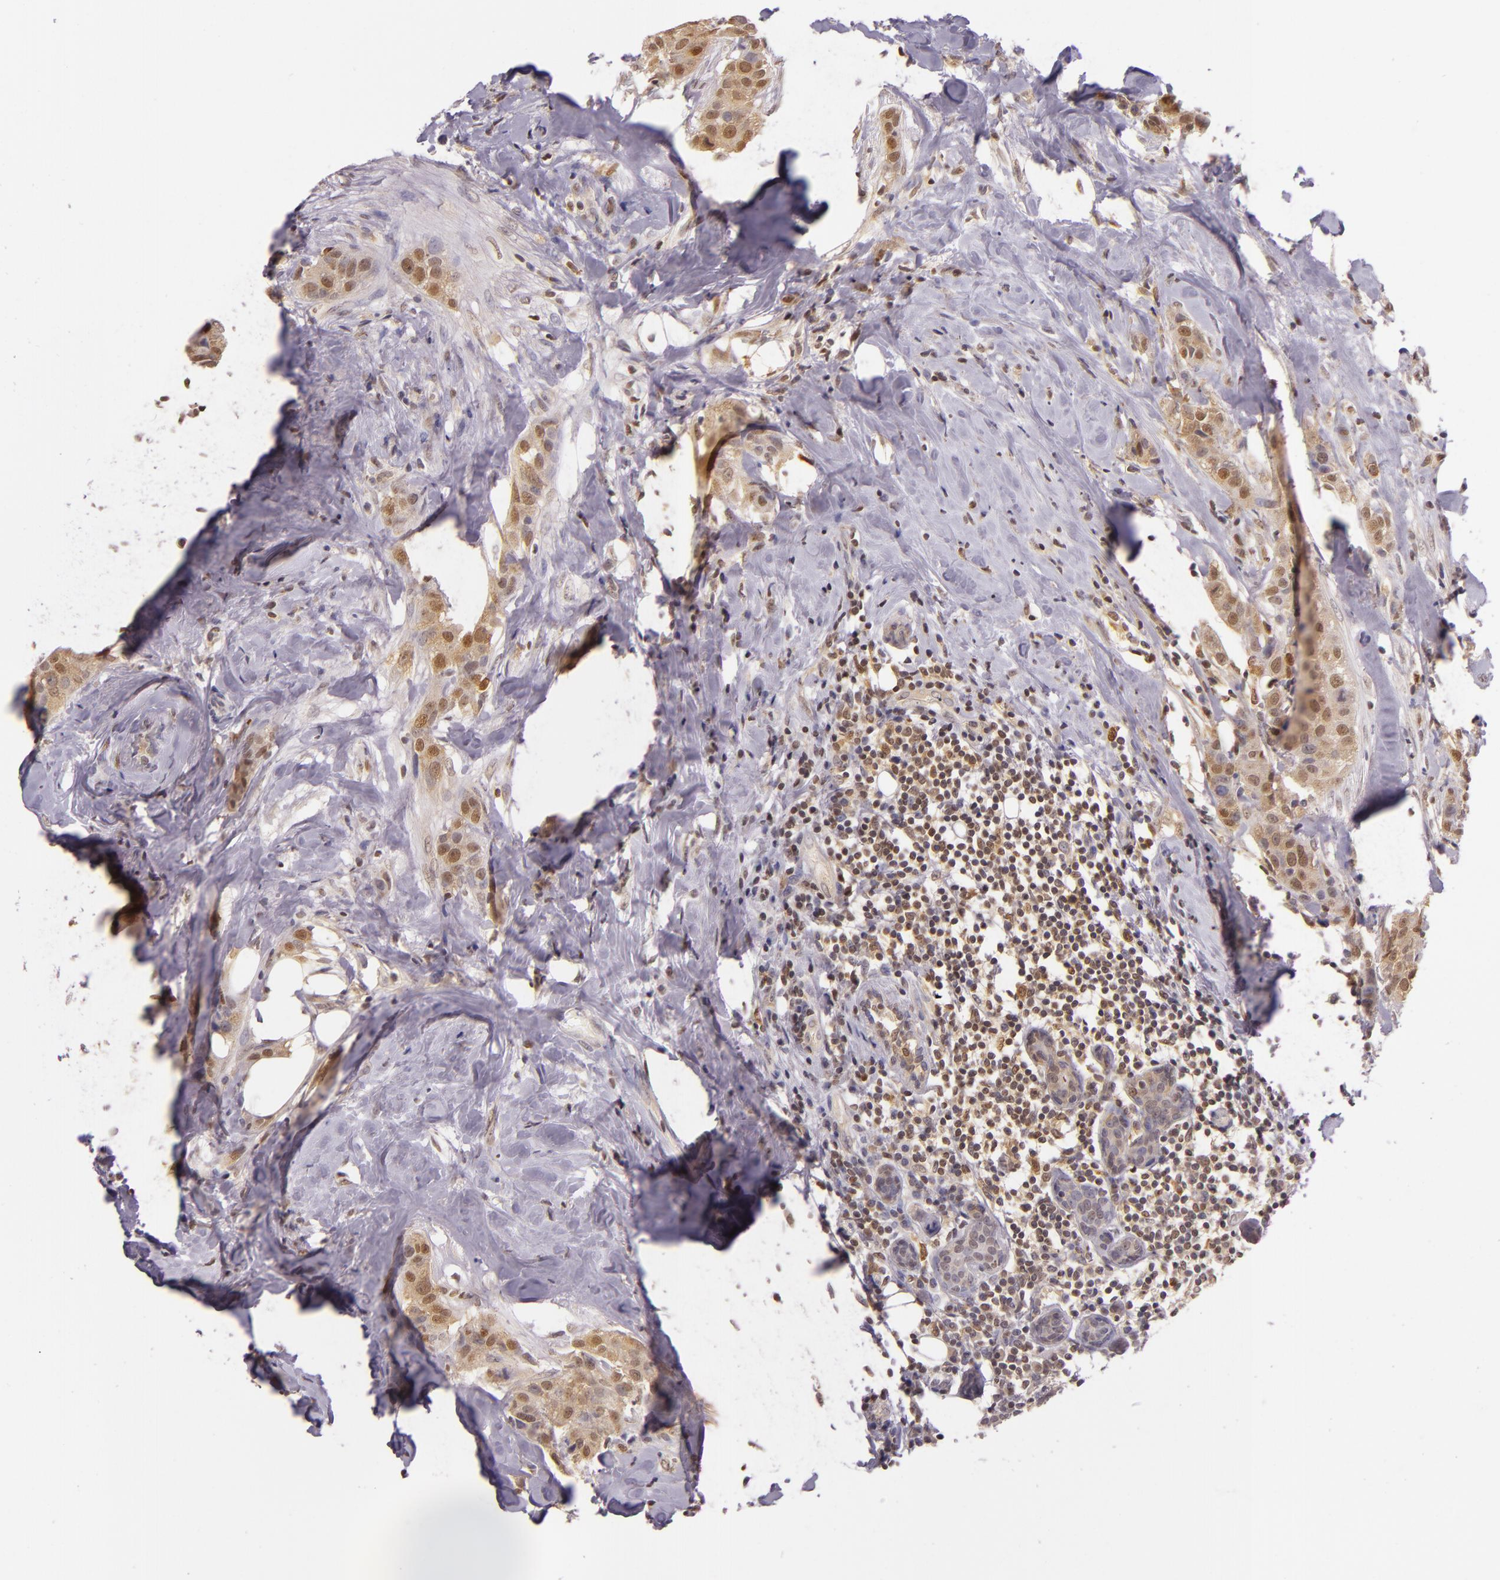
{"staining": {"intensity": "weak", "quantity": "25%-75%", "location": "cytoplasmic/membranous,nuclear"}, "tissue": "breast cancer", "cell_type": "Tumor cells", "image_type": "cancer", "snomed": [{"axis": "morphology", "description": "Duct carcinoma"}, {"axis": "topography", "description": "Breast"}], "caption": "Human invasive ductal carcinoma (breast) stained with a protein marker exhibits weak staining in tumor cells.", "gene": "HSPA8", "patient": {"sex": "female", "age": 45}}